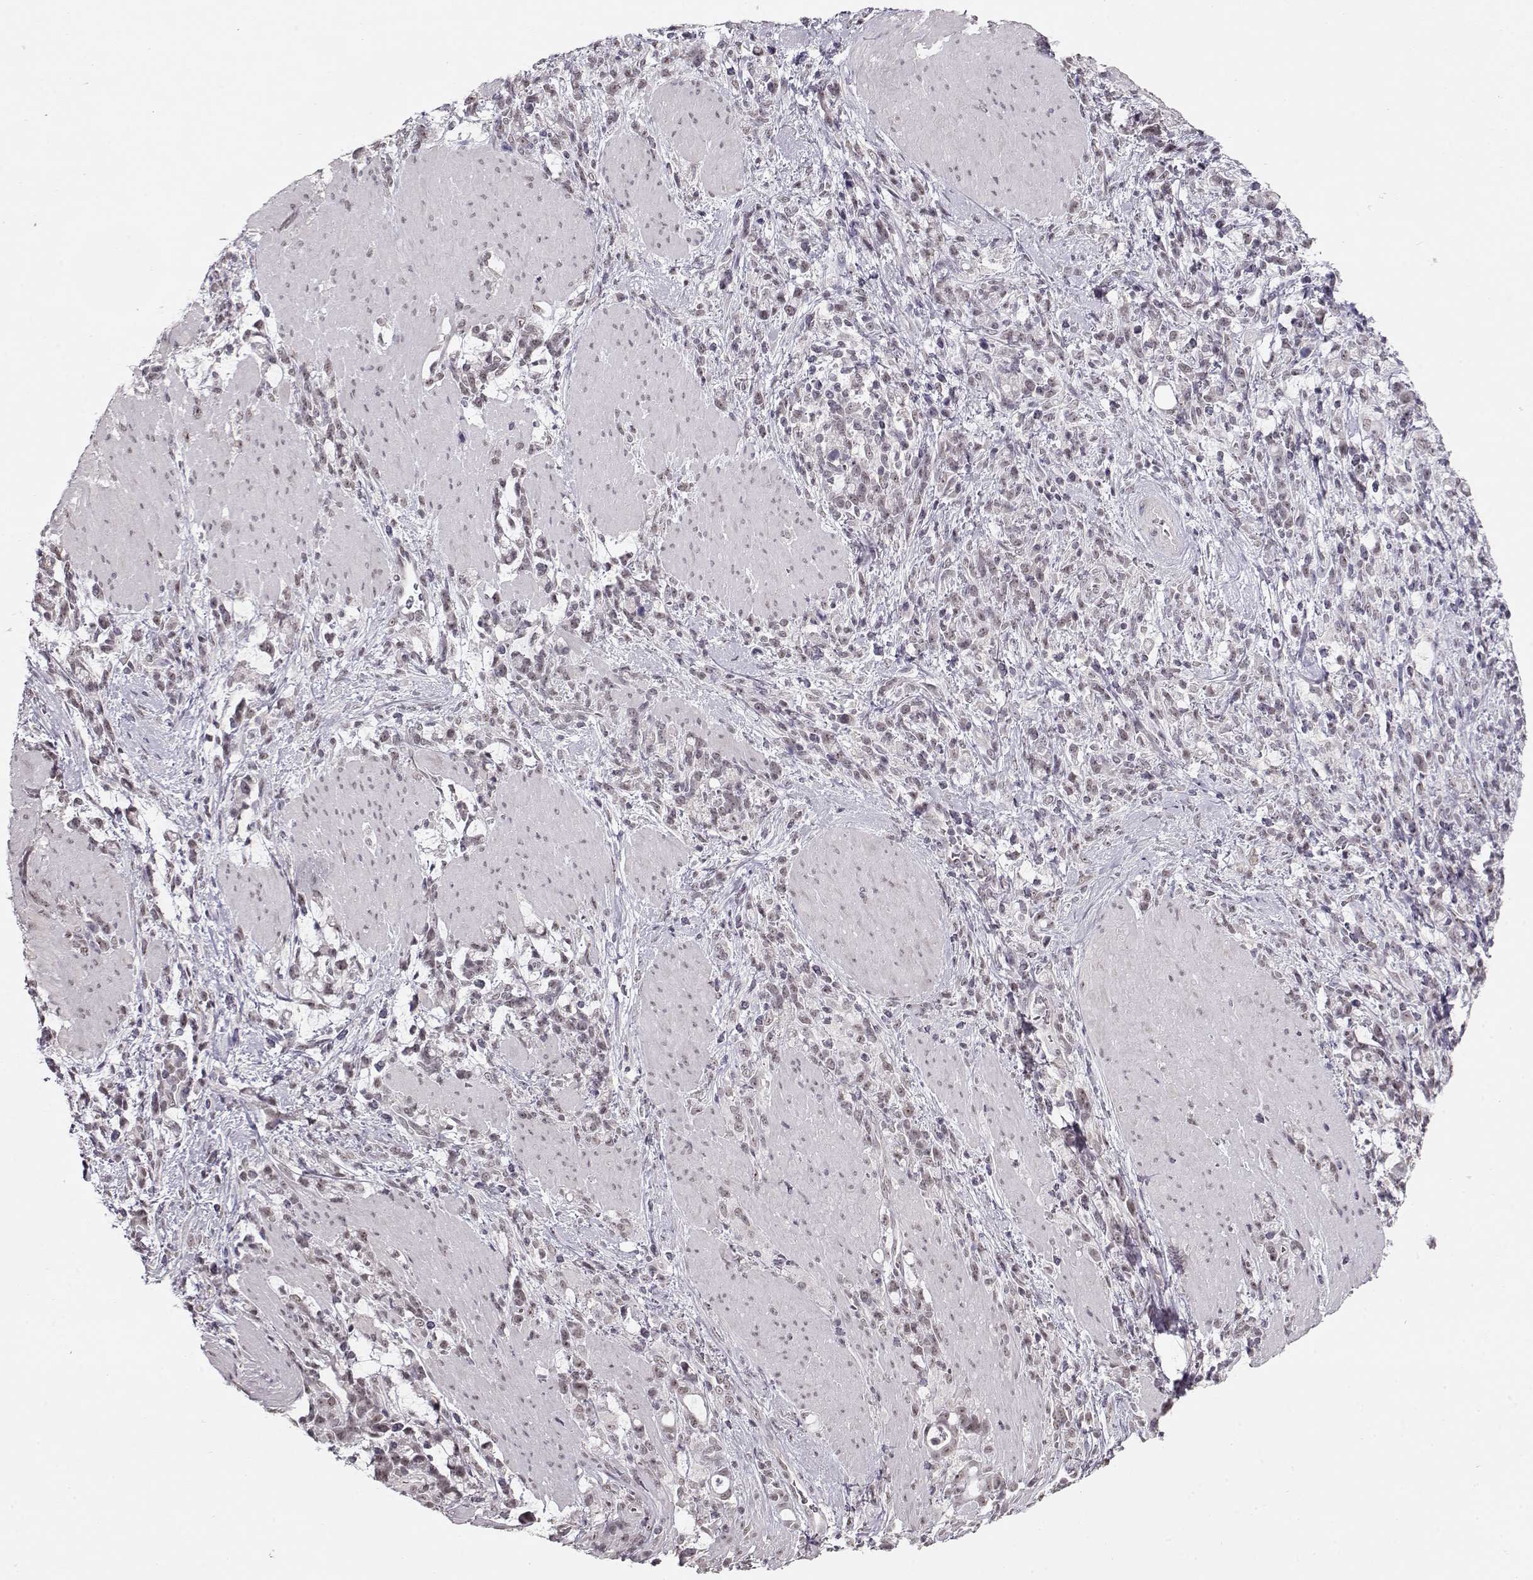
{"staining": {"intensity": "weak", "quantity": "<25%", "location": "nuclear"}, "tissue": "stomach cancer", "cell_type": "Tumor cells", "image_type": "cancer", "snomed": [{"axis": "morphology", "description": "Adenocarcinoma, NOS"}, {"axis": "topography", "description": "Stomach"}], "caption": "Immunohistochemistry (IHC) of human stomach adenocarcinoma exhibits no staining in tumor cells. (IHC, brightfield microscopy, high magnification).", "gene": "PCP4", "patient": {"sex": "female", "age": 57}}